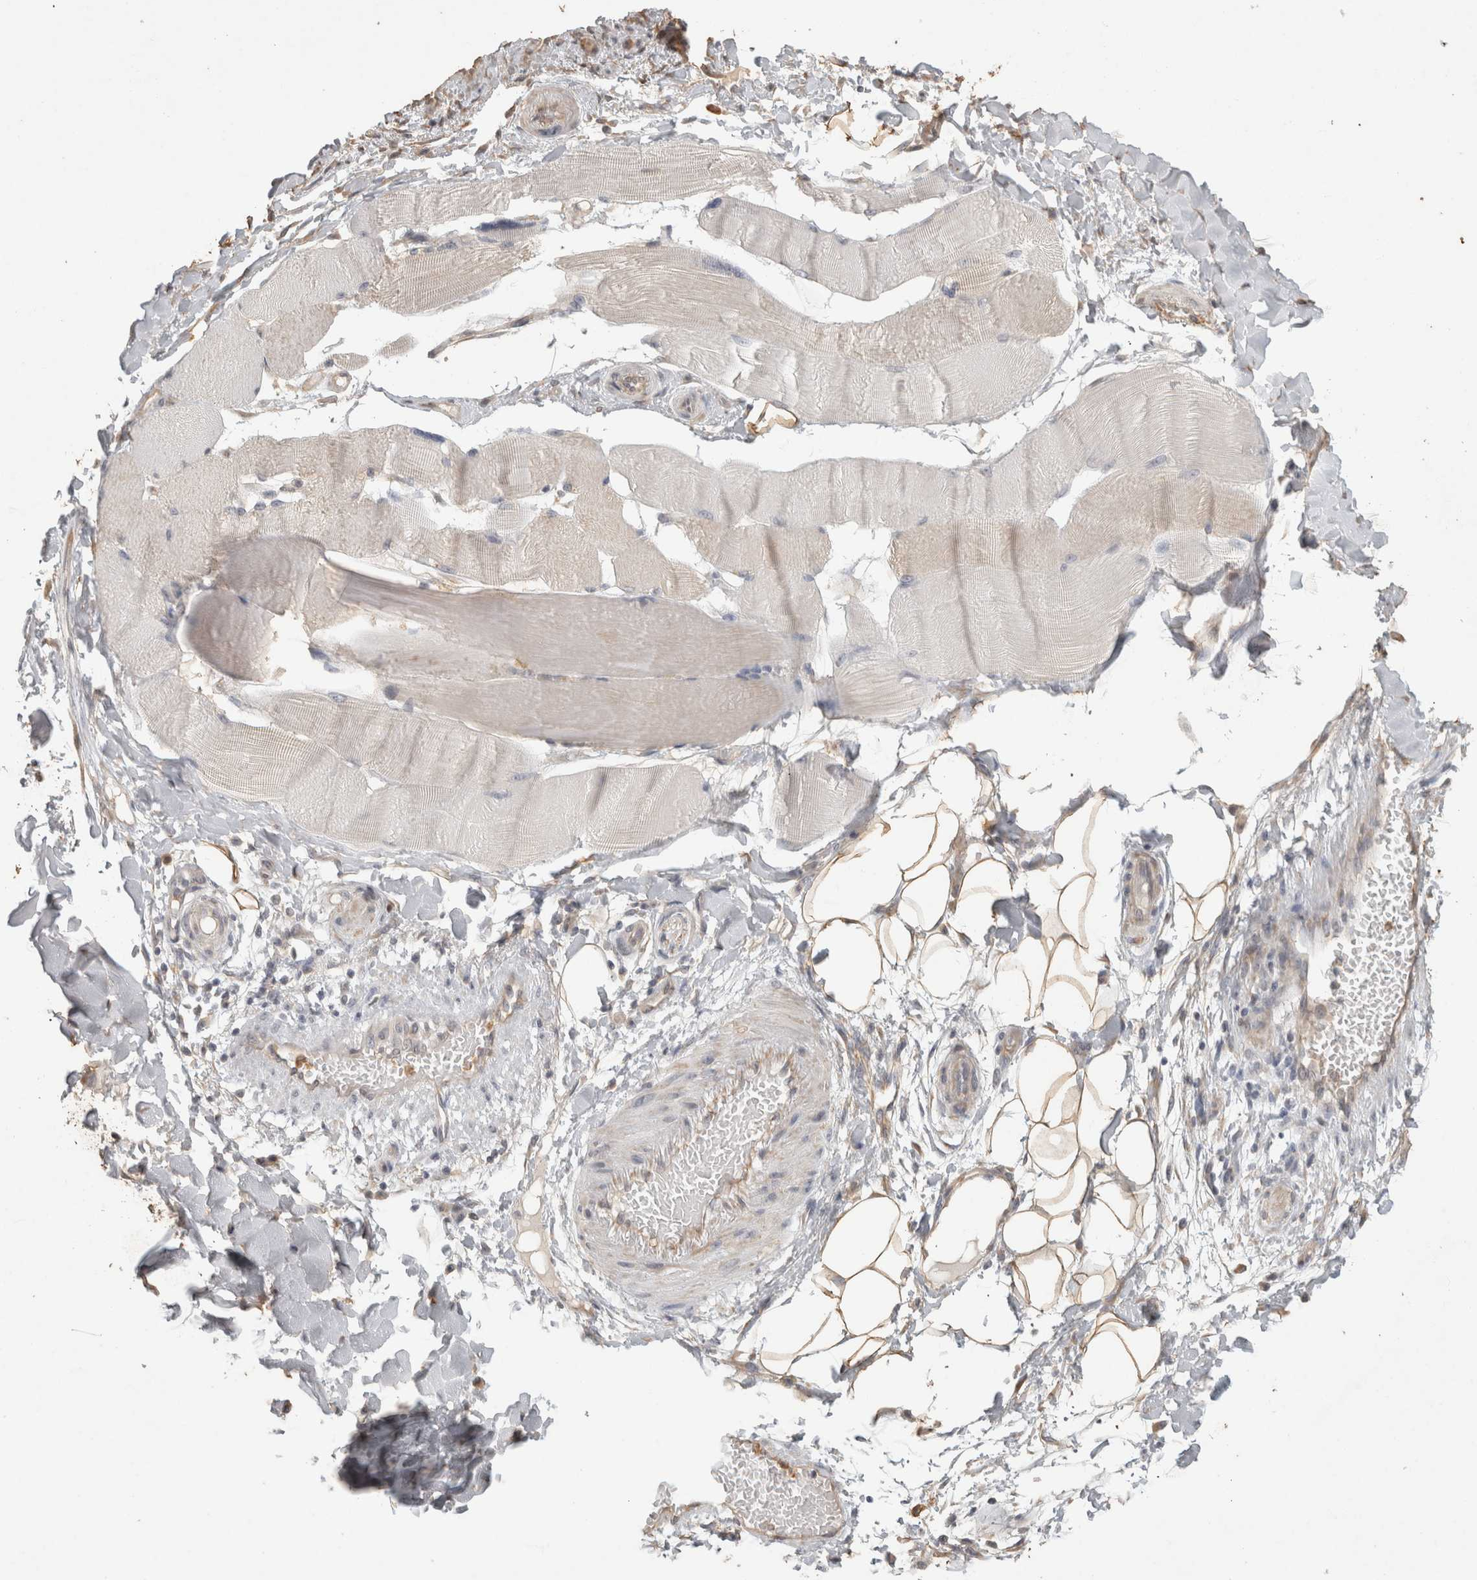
{"staining": {"intensity": "weak", "quantity": "25%-75%", "location": "cytoplasmic/membranous"}, "tissue": "skeletal muscle", "cell_type": "Myocytes", "image_type": "normal", "snomed": [{"axis": "morphology", "description": "Normal tissue, NOS"}, {"axis": "topography", "description": "Skin"}, {"axis": "topography", "description": "Skeletal muscle"}], "caption": "Immunohistochemical staining of benign skeletal muscle shows weak cytoplasmic/membranous protein expression in approximately 25%-75% of myocytes. (DAB (3,3'-diaminobenzidine) IHC, brown staining for protein, blue staining for nuclei).", "gene": "REPS2", "patient": {"sex": "male", "age": 83}}